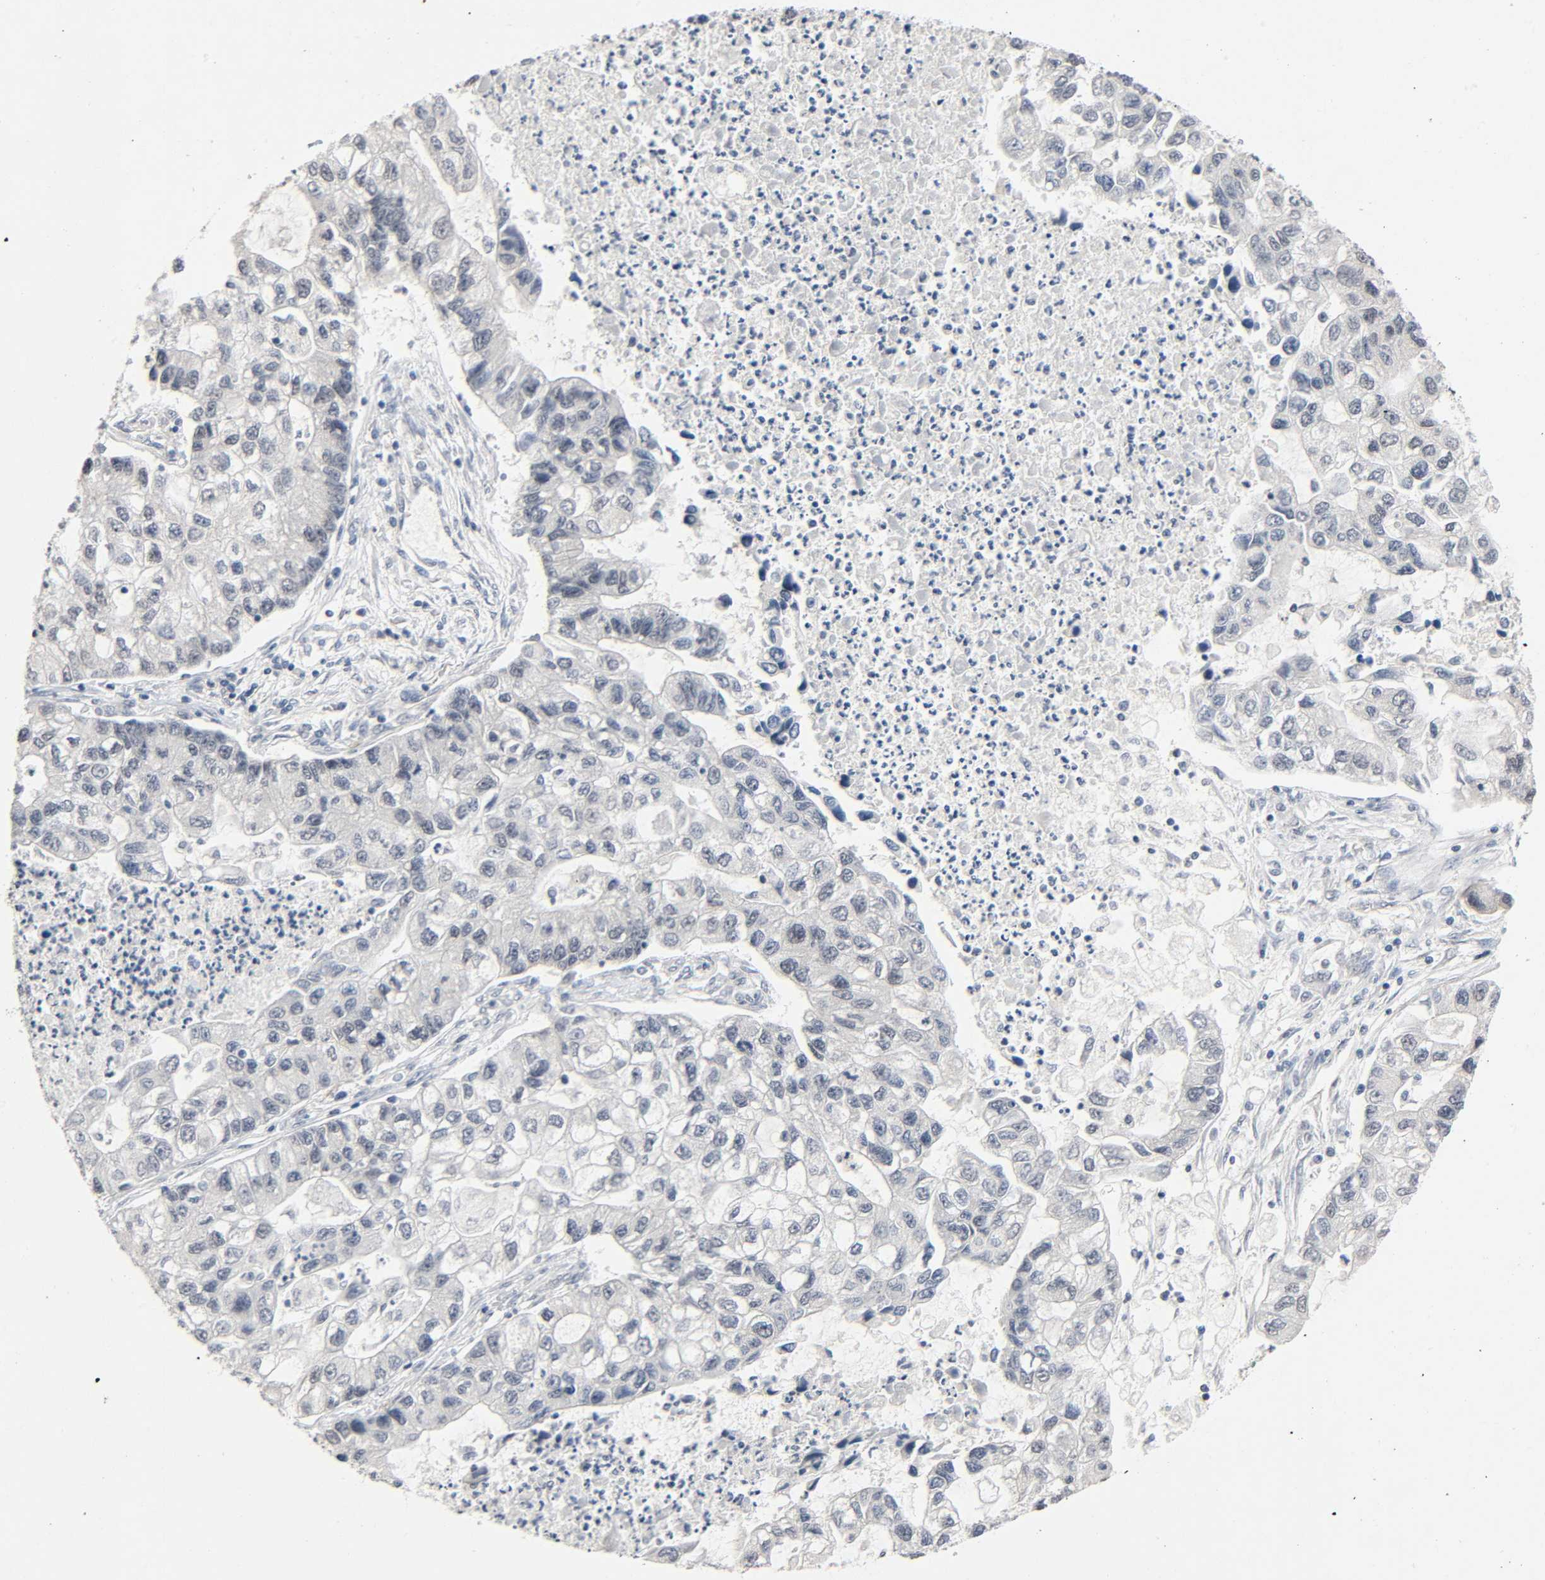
{"staining": {"intensity": "negative", "quantity": "none", "location": "none"}, "tissue": "lung cancer", "cell_type": "Tumor cells", "image_type": "cancer", "snomed": [{"axis": "morphology", "description": "Adenocarcinoma, NOS"}, {"axis": "topography", "description": "Lung"}], "caption": "Immunohistochemistry of human lung cancer (adenocarcinoma) demonstrates no staining in tumor cells. (Immunohistochemistry, brightfield microscopy, high magnification).", "gene": "MAPKAPK5", "patient": {"sex": "female", "age": 51}}